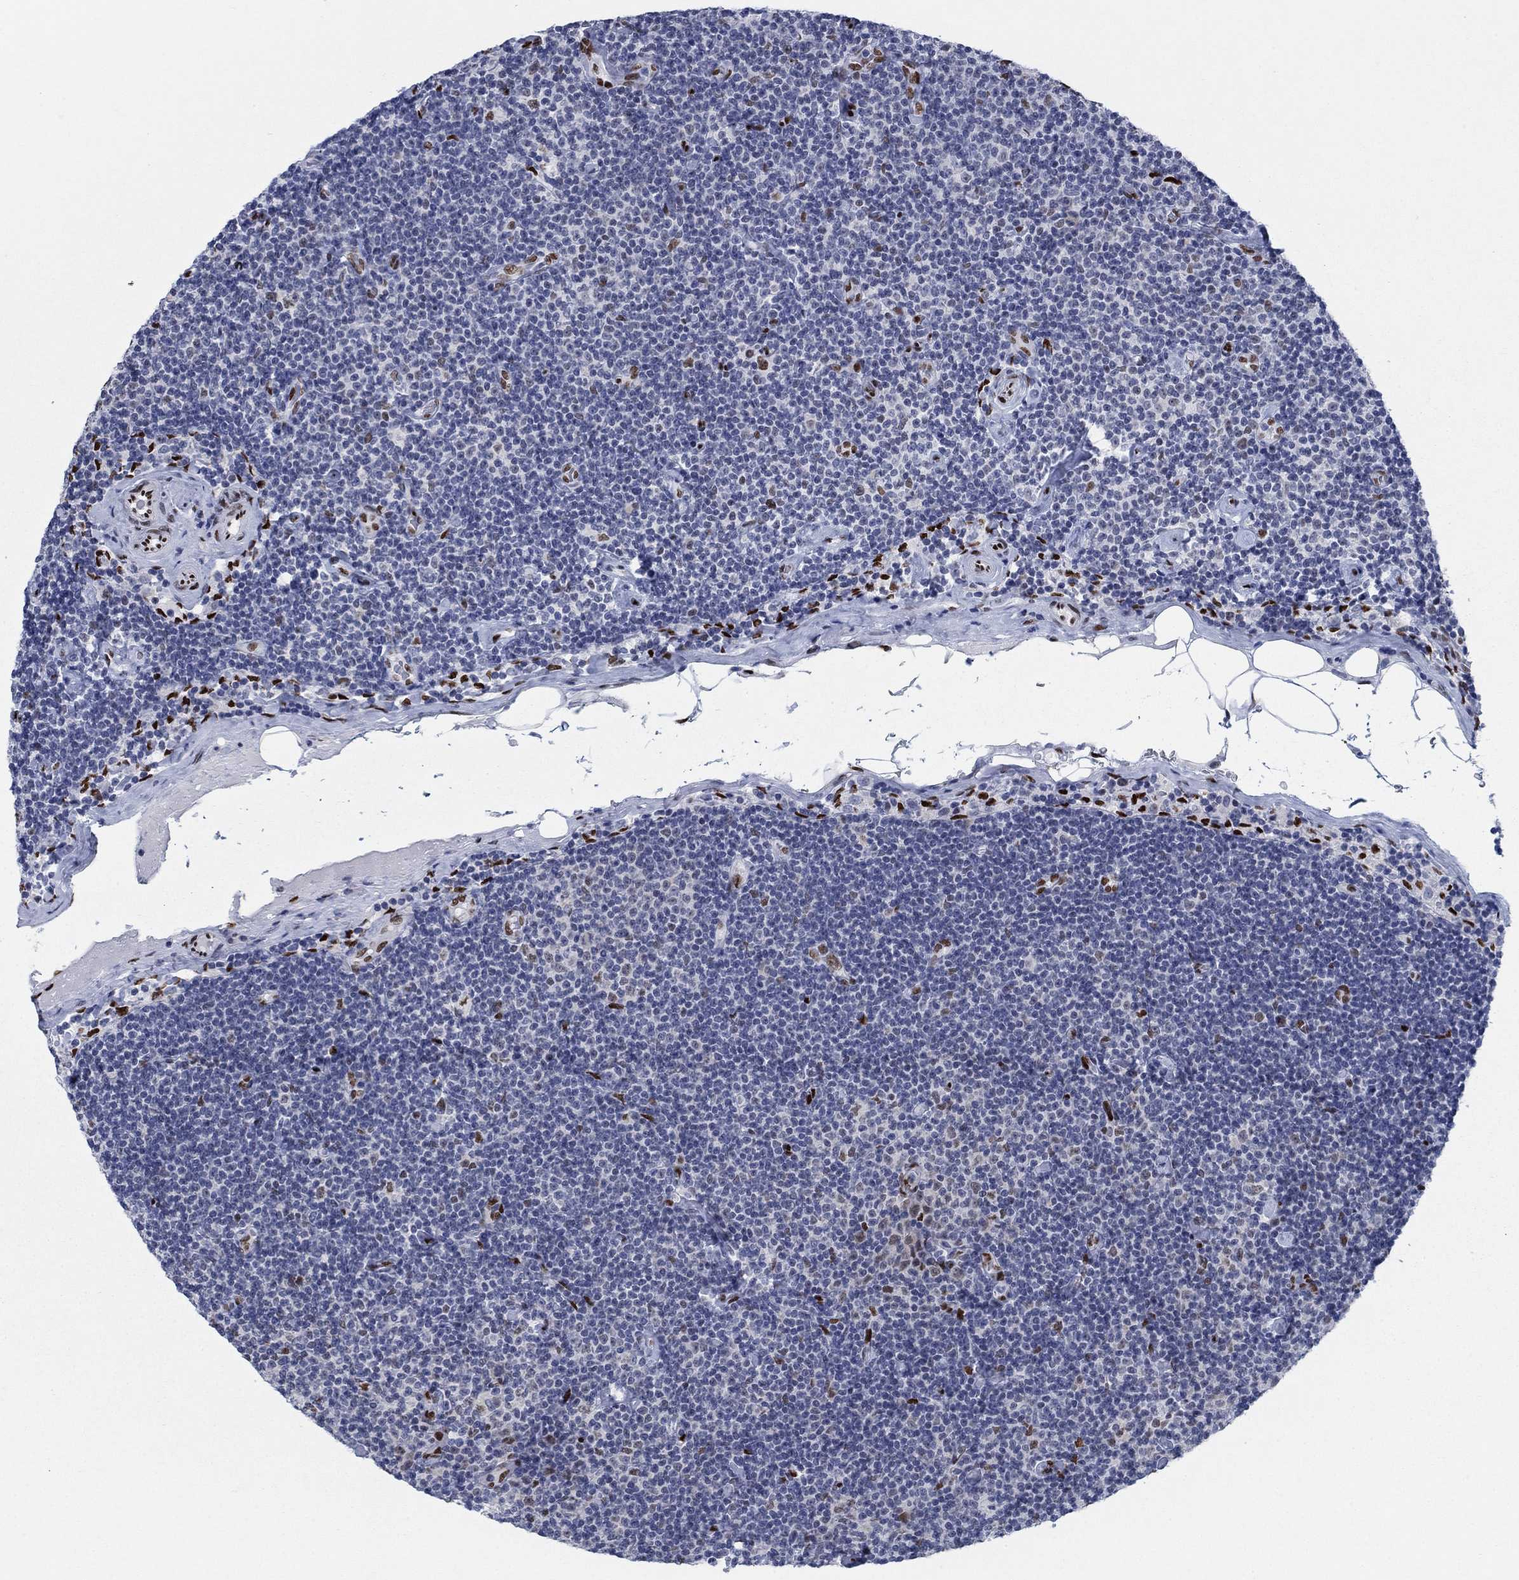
{"staining": {"intensity": "negative", "quantity": "none", "location": "none"}, "tissue": "lymphoma", "cell_type": "Tumor cells", "image_type": "cancer", "snomed": [{"axis": "morphology", "description": "Malignant lymphoma, non-Hodgkin's type, Low grade"}, {"axis": "topography", "description": "Lymph node"}], "caption": "DAB (3,3'-diaminobenzidine) immunohistochemical staining of human lymphoma displays no significant staining in tumor cells.", "gene": "ZEB1", "patient": {"sex": "male", "age": 81}}